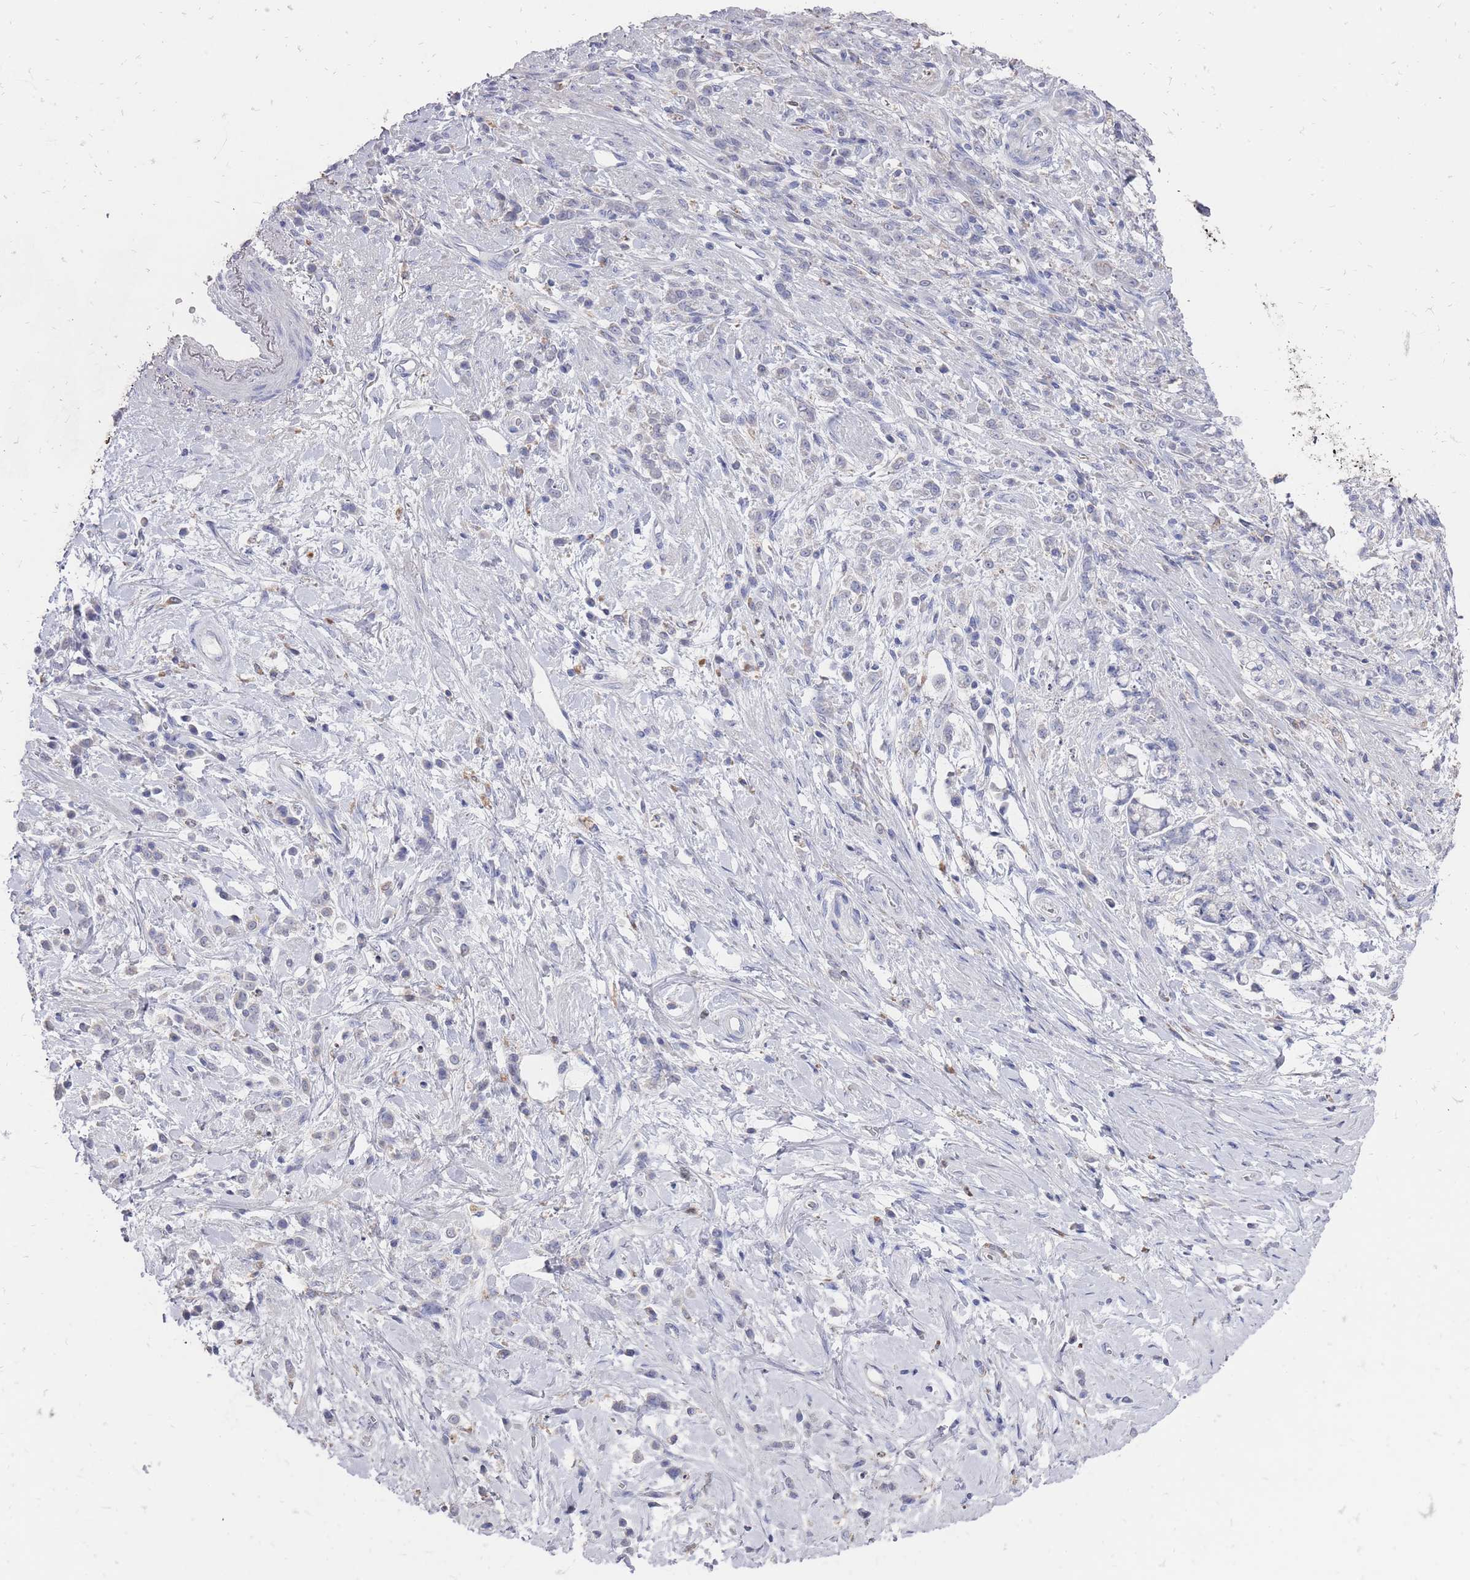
{"staining": {"intensity": "negative", "quantity": "none", "location": "none"}, "tissue": "stomach cancer", "cell_type": "Tumor cells", "image_type": "cancer", "snomed": [{"axis": "morphology", "description": "Adenocarcinoma, NOS"}, {"axis": "topography", "description": "Stomach"}], "caption": "An immunohistochemistry (IHC) photomicrograph of adenocarcinoma (stomach) is shown. There is no staining in tumor cells of adenocarcinoma (stomach).", "gene": "OTULINL", "patient": {"sex": "female", "age": 60}}